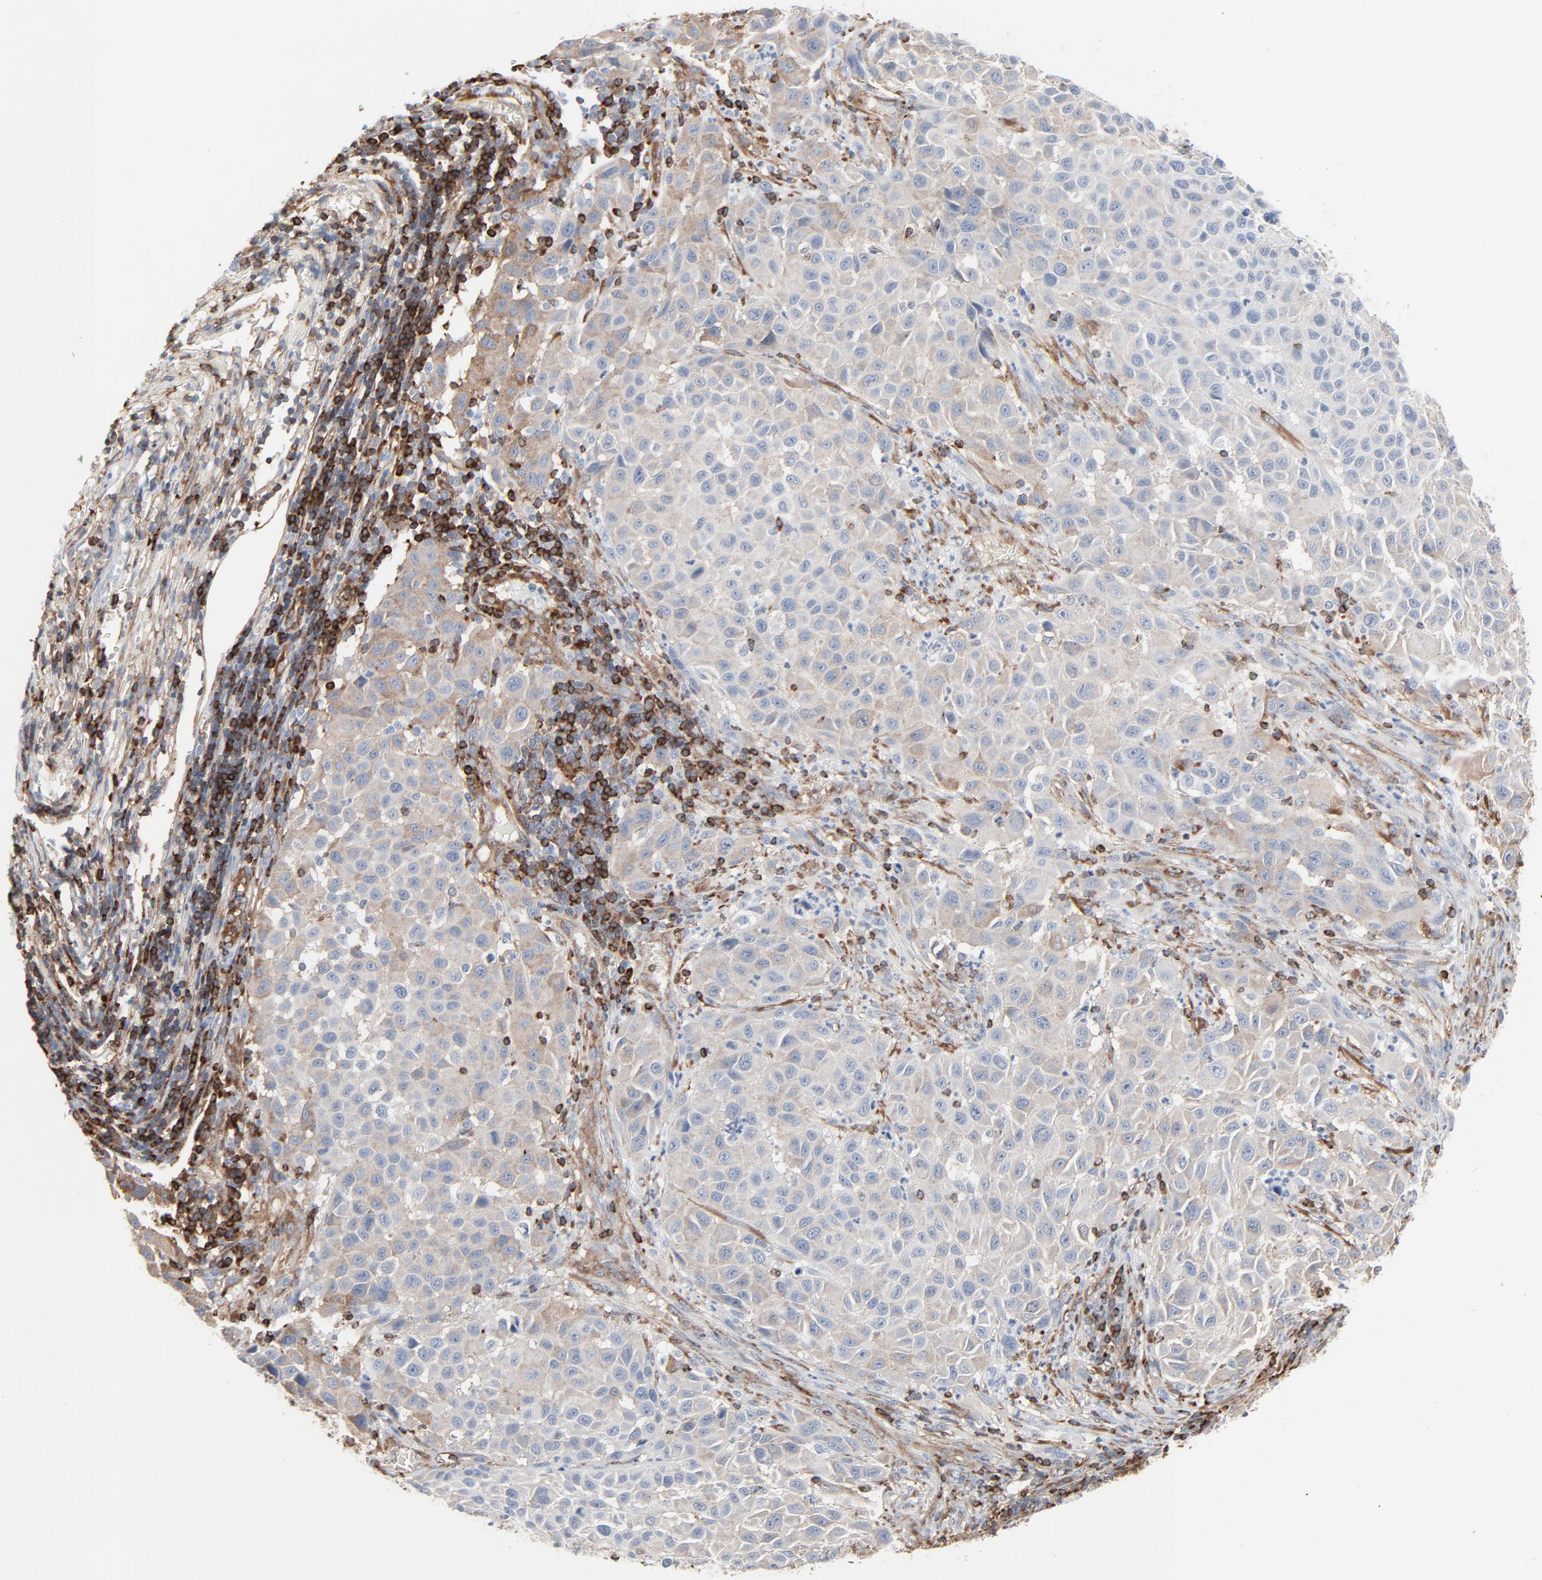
{"staining": {"intensity": "weak", "quantity": ">75%", "location": "cytoplasmic/membranous"}, "tissue": "melanoma", "cell_type": "Tumor cells", "image_type": "cancer", "snomed": [{"axis": "morphology", "description": "Malignant melanoma, Metastatic site"}, {"axis": "topography", "description": "Lymph node"}], "caption": "An image of melanoma stained for a protein reveals weak cytoplasmic/membranous brown staining in tumor cells. (DAB IHC with brightfield microscopy, high magnification).", "gene": "OPTN", "patient": {"sex": "male", "age": 61}}